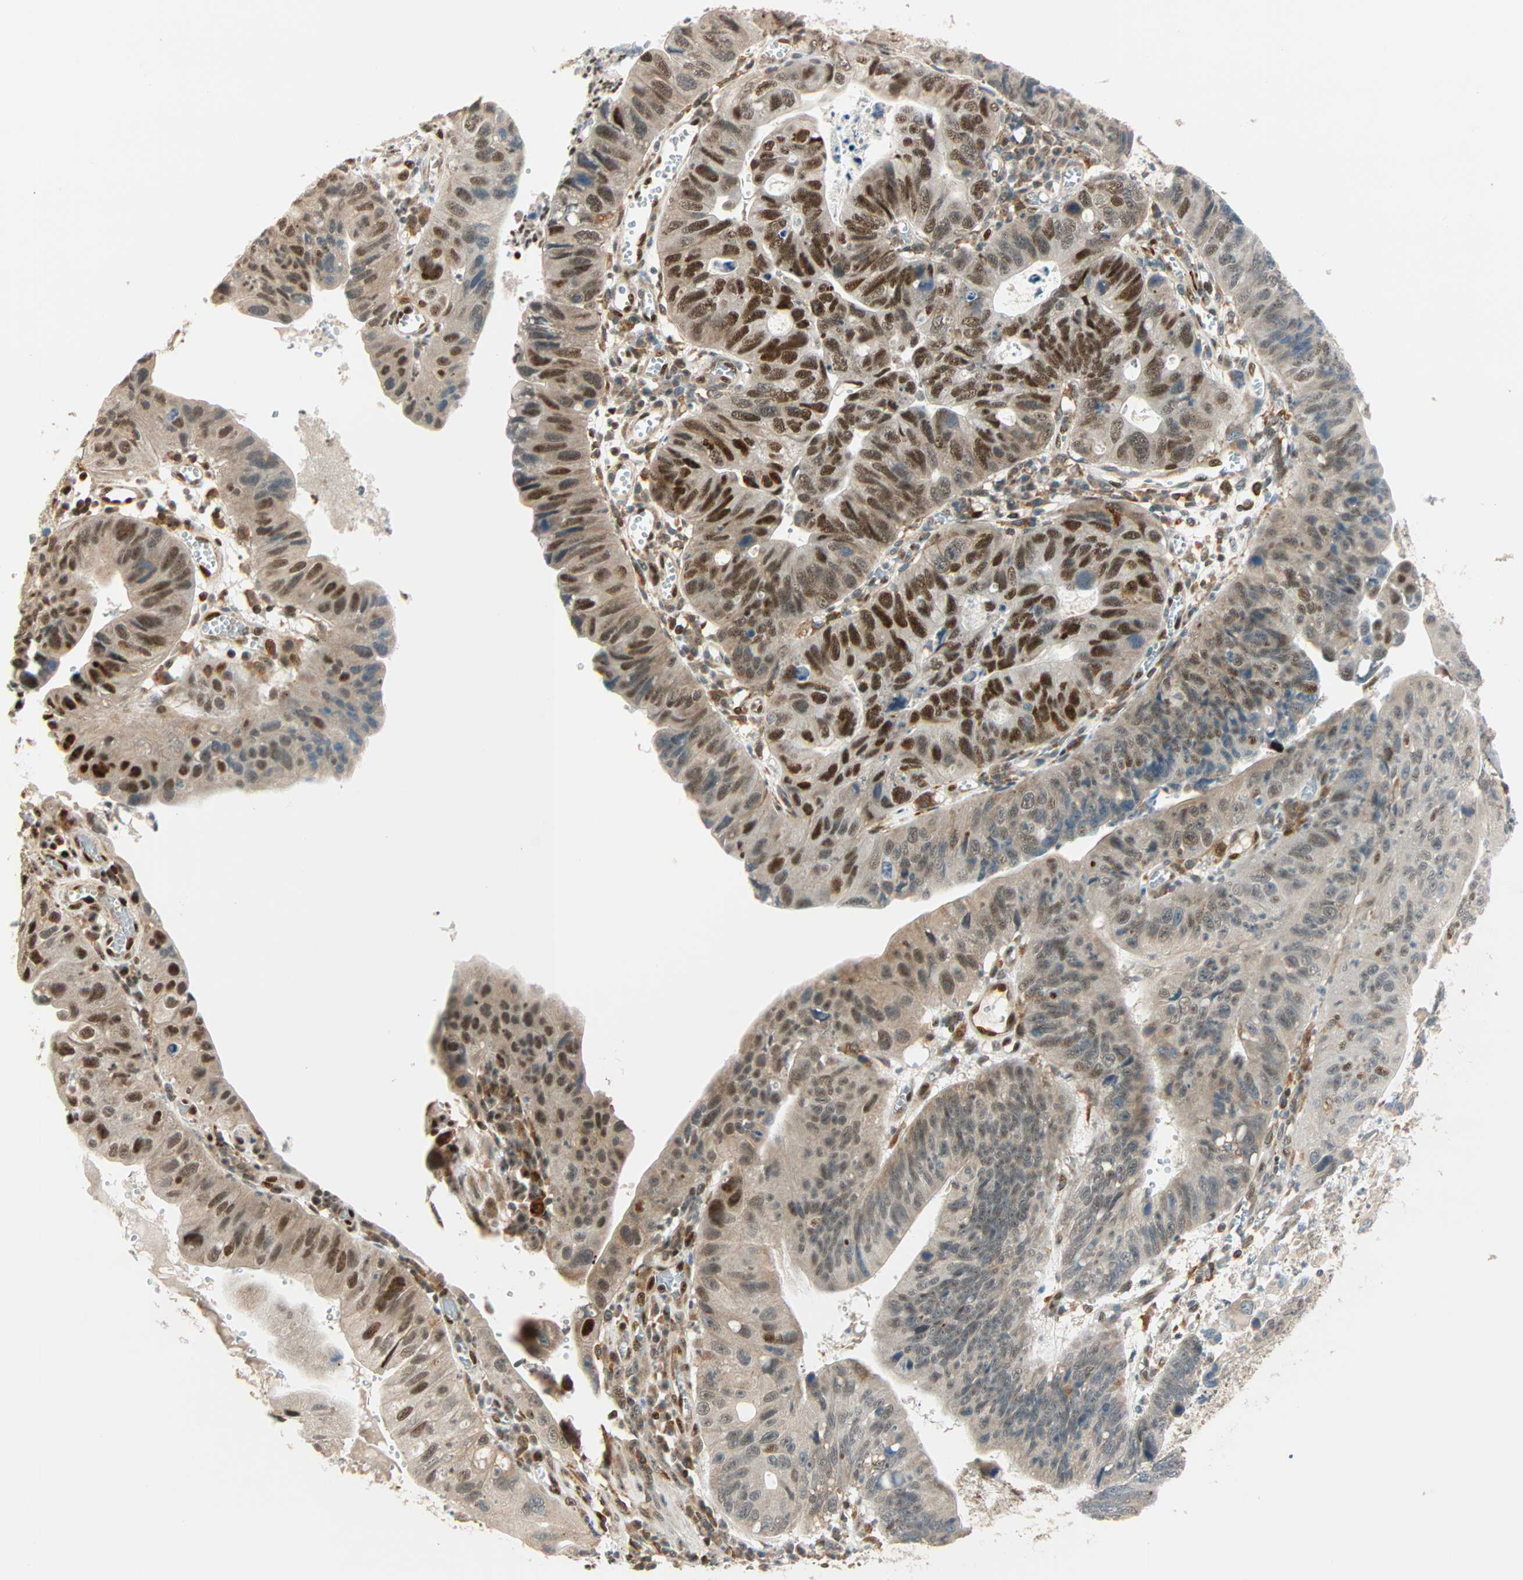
{"staining": {"intensity": "strong", "quantity": "25%-75%", "location": "cytoplasmic/membranous,nuclear"}, "tissue": "stomach cancer", "cell_type": "Tumor cells", "image_type": "cancer", "snomed": [{"axis": "morphology", "description": "Adenocarcinoma, NOS"}, {"axis": "topography", "description": "Stomach"}], "caption": "Strong cytoplasmic/membranous and nuclear staining for a protein is appreciated in approximately 25%-75% of tumor cells of stomach cancer using immunohistochemistry (IHC).", "gene": "PNPLA6", "patient": {"sex": "male", "age": 59}}